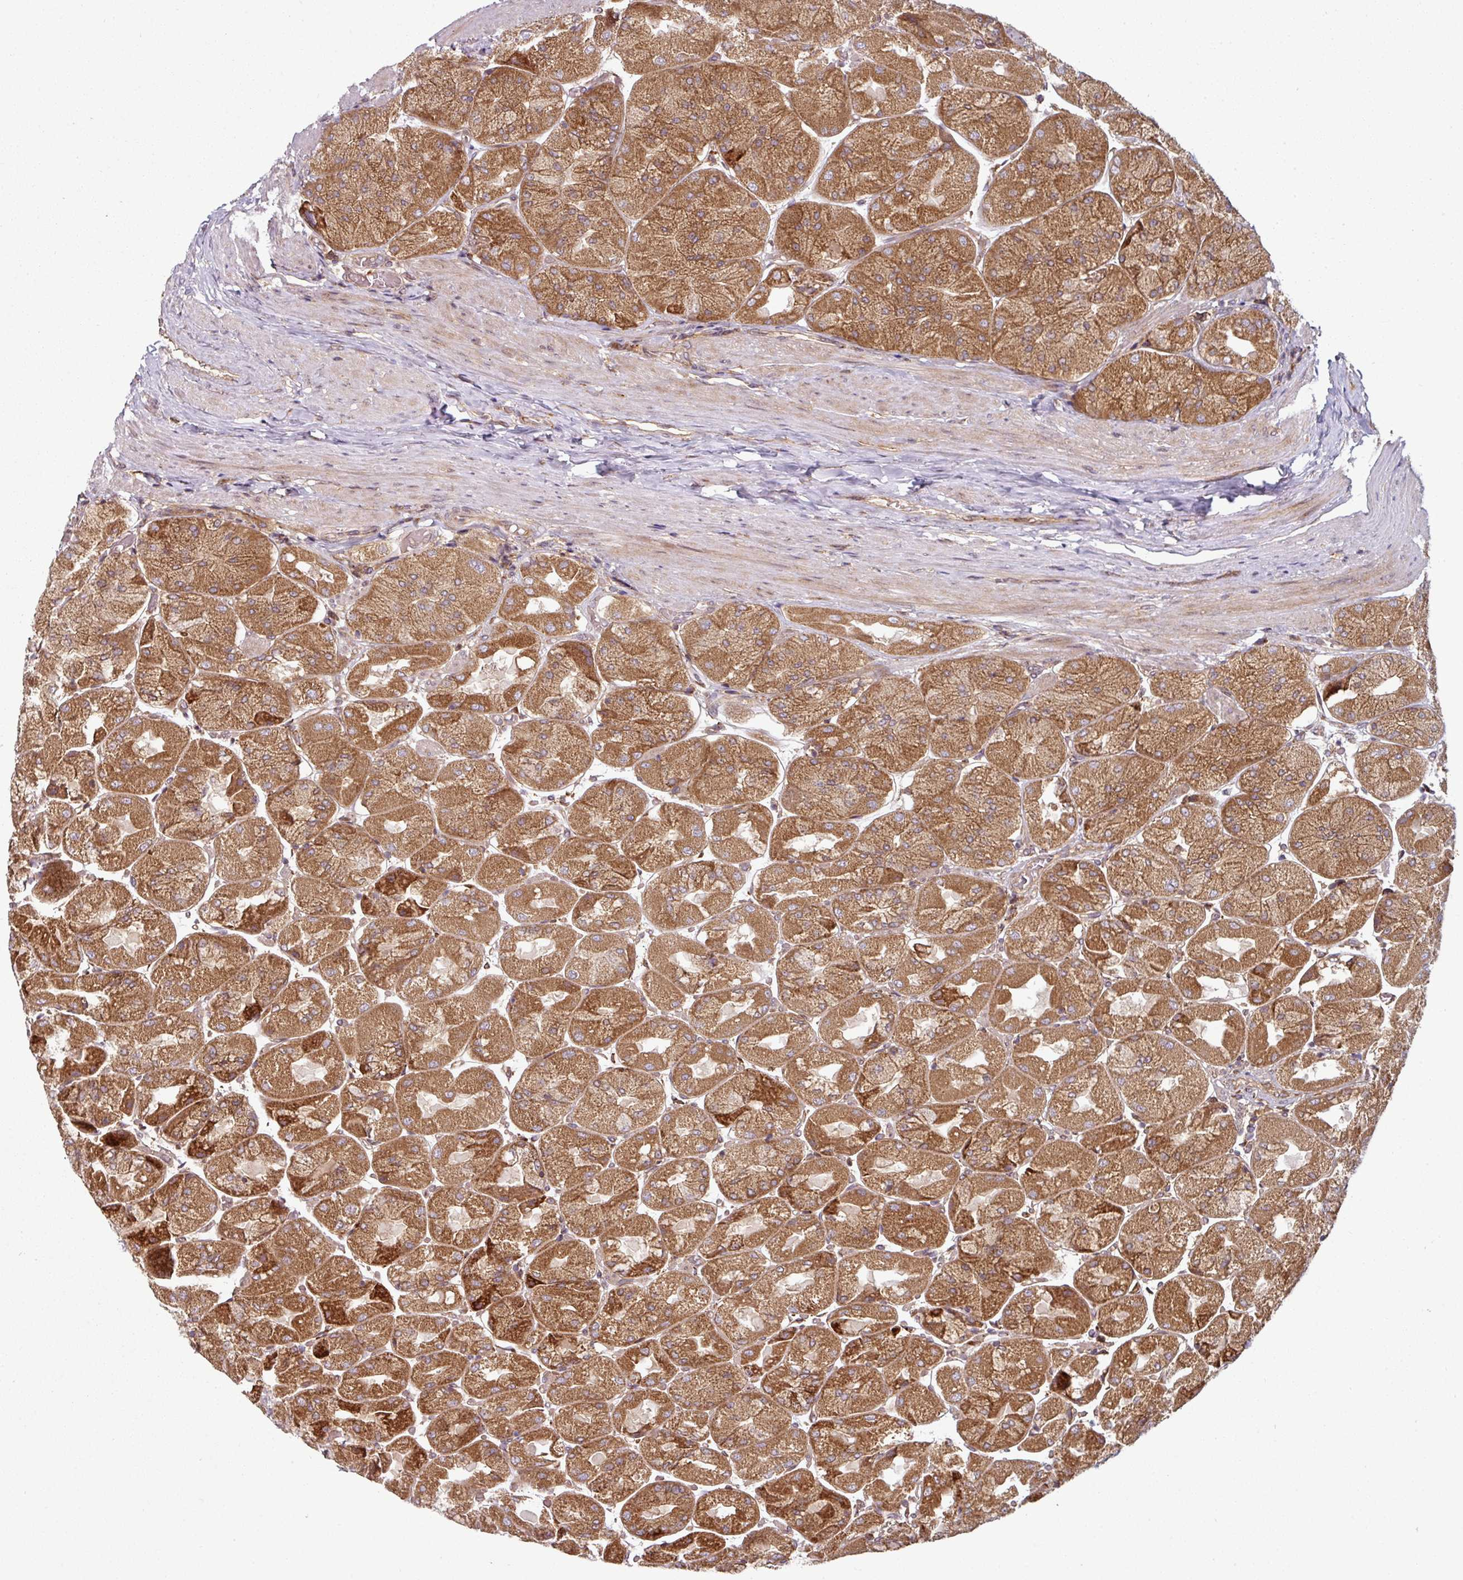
{"staining": {"intensity": "strong", "quantity": ">75%", "location": "cytoplasmic/membranous"}, "tissue": "stomach", "cell_type": "Glandular cells", "image_type": "normal", "snomed": [{"axis": "morphology", "description": "Normal tissue, NOS"}, {"axis": "topography", "description": "Stomach"}], "caption": "This photomicrograph shows immunohistochemistry staining of normal stomach, with high strong cytoplasmic/membranous positivity in about >75% of glandular cells.", "gene": "RAB5A", "patient": {"sex": "female", "age": 61}}